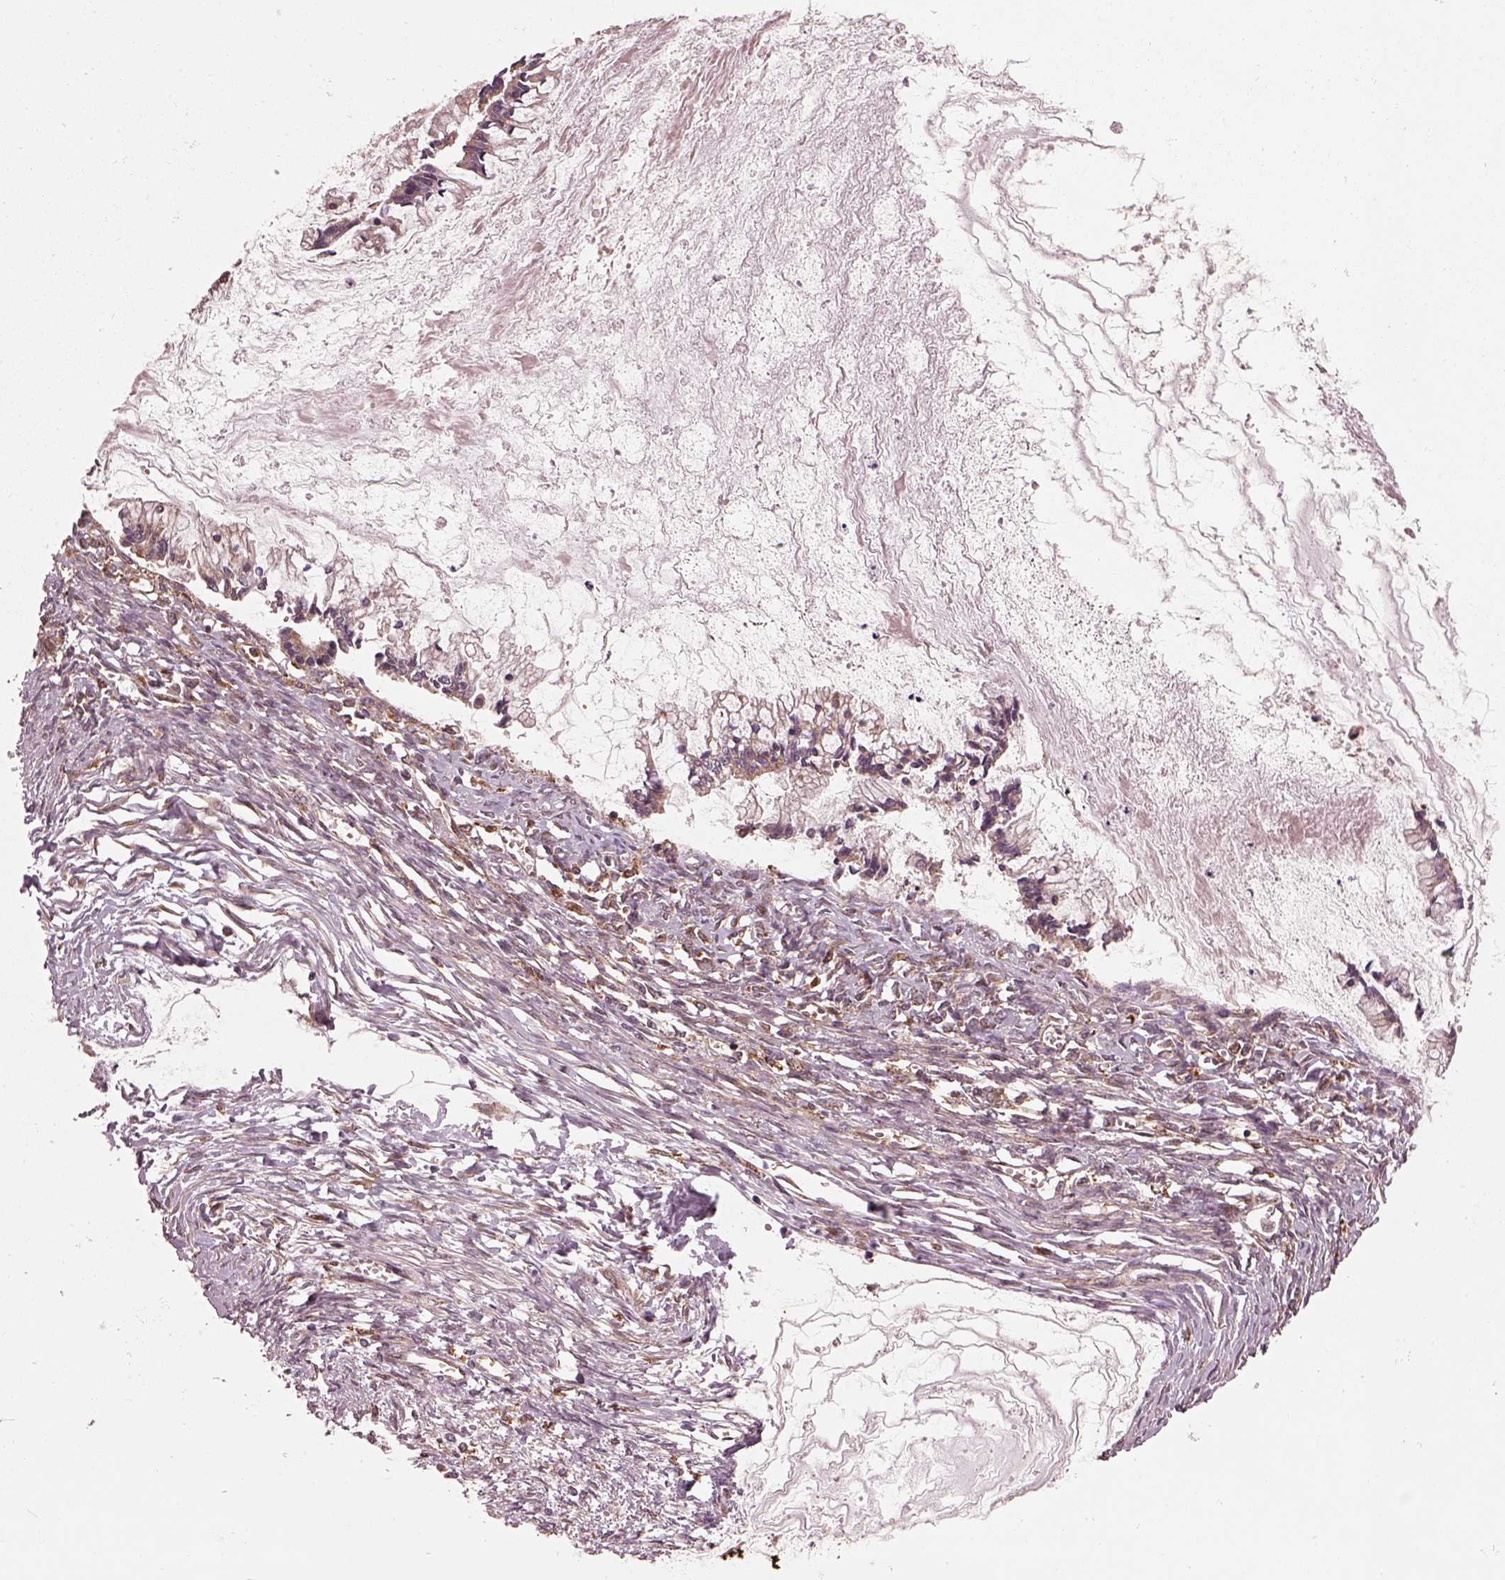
{"staining": {"intensity": "weak", "quantity": "25%-75%", "location": "cytoplasmic/membranous"}, "tissue": "ovarian cancer", "cell_type": "Tumor cells", "image_type": "cancer", "snomed": [{"axis": "morphology", "description": "Cystadenocarcinoma, mucinous, NOS"}, {"axis": "topography", "description": "Ovary"}], "caption": "Immunohistochemistry (IHC) histopathology image of human ovarian mucinous cystadenocarcinoma stained for a protein (brown), which demonstrates low levels of weak cytoplasmic/membranous positivity in approximately 25%-75% of tumor cells.", "gene": "WASHC2A", "patient": {"sex": "female", "age": 67}}